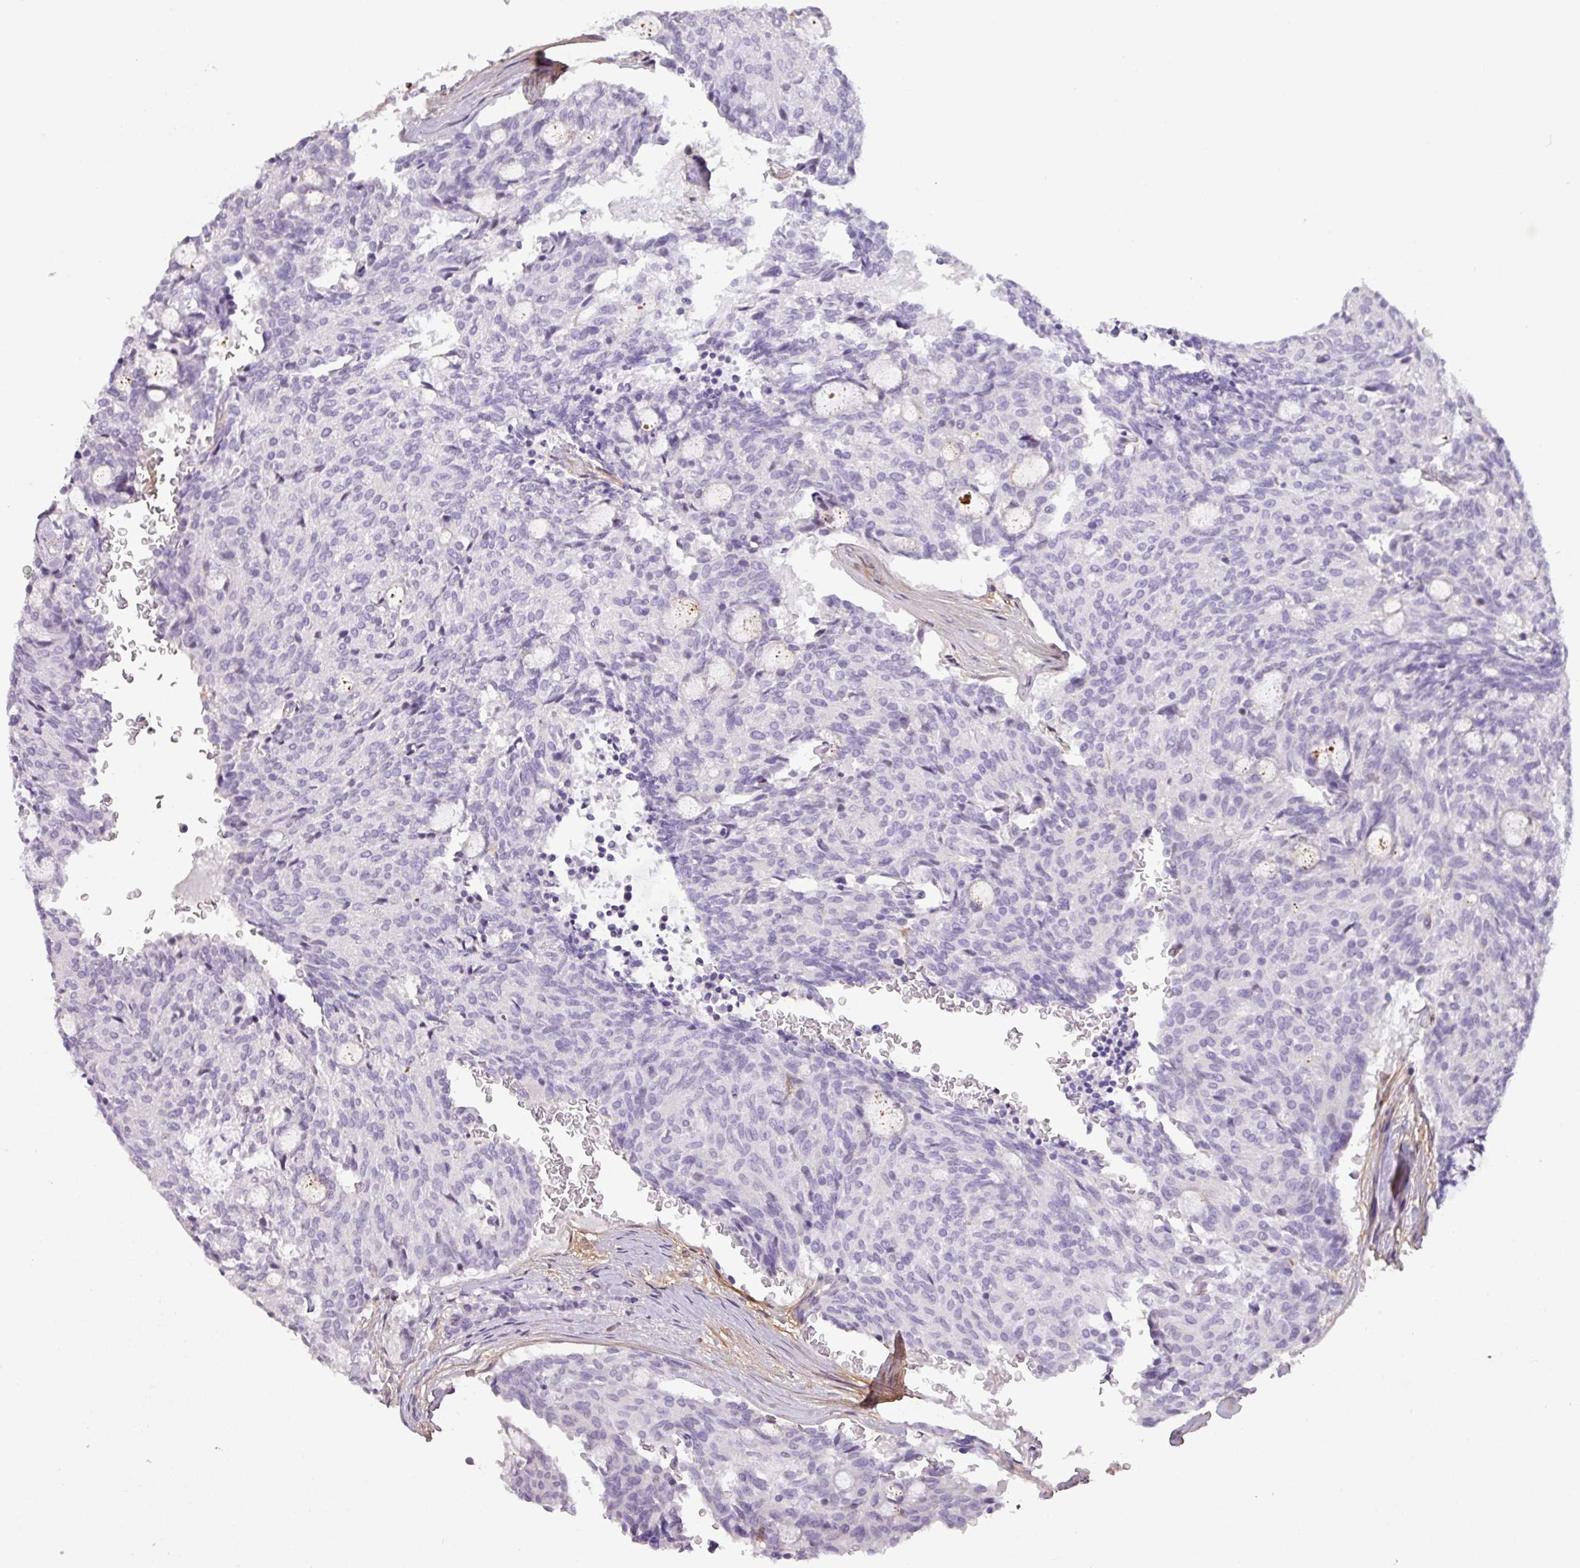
{"staining": {"intensity": "negative", "quantity": "none", "location": "none"}, "tissue": "carcinoid", "cell_type": "Tumor cells", "image_type": "cancer", "snomed": [{"axis": "morphology", "description": "Carcinoid, malignant, NOS"}, {"axis": "topography", "description": "Pancreas"}], "caption": "Immunohistochemistry (IHC) micrograph of neoplastic tissue: carcinoid (malignant) stained with DAB exhibits no significant protein staining in tumor cells. (DAB (3,3'-diaminobenzidine) IHC, high magnification).", "gene": "PARD6G", "patient": {"sex": "female", "age": 54}}